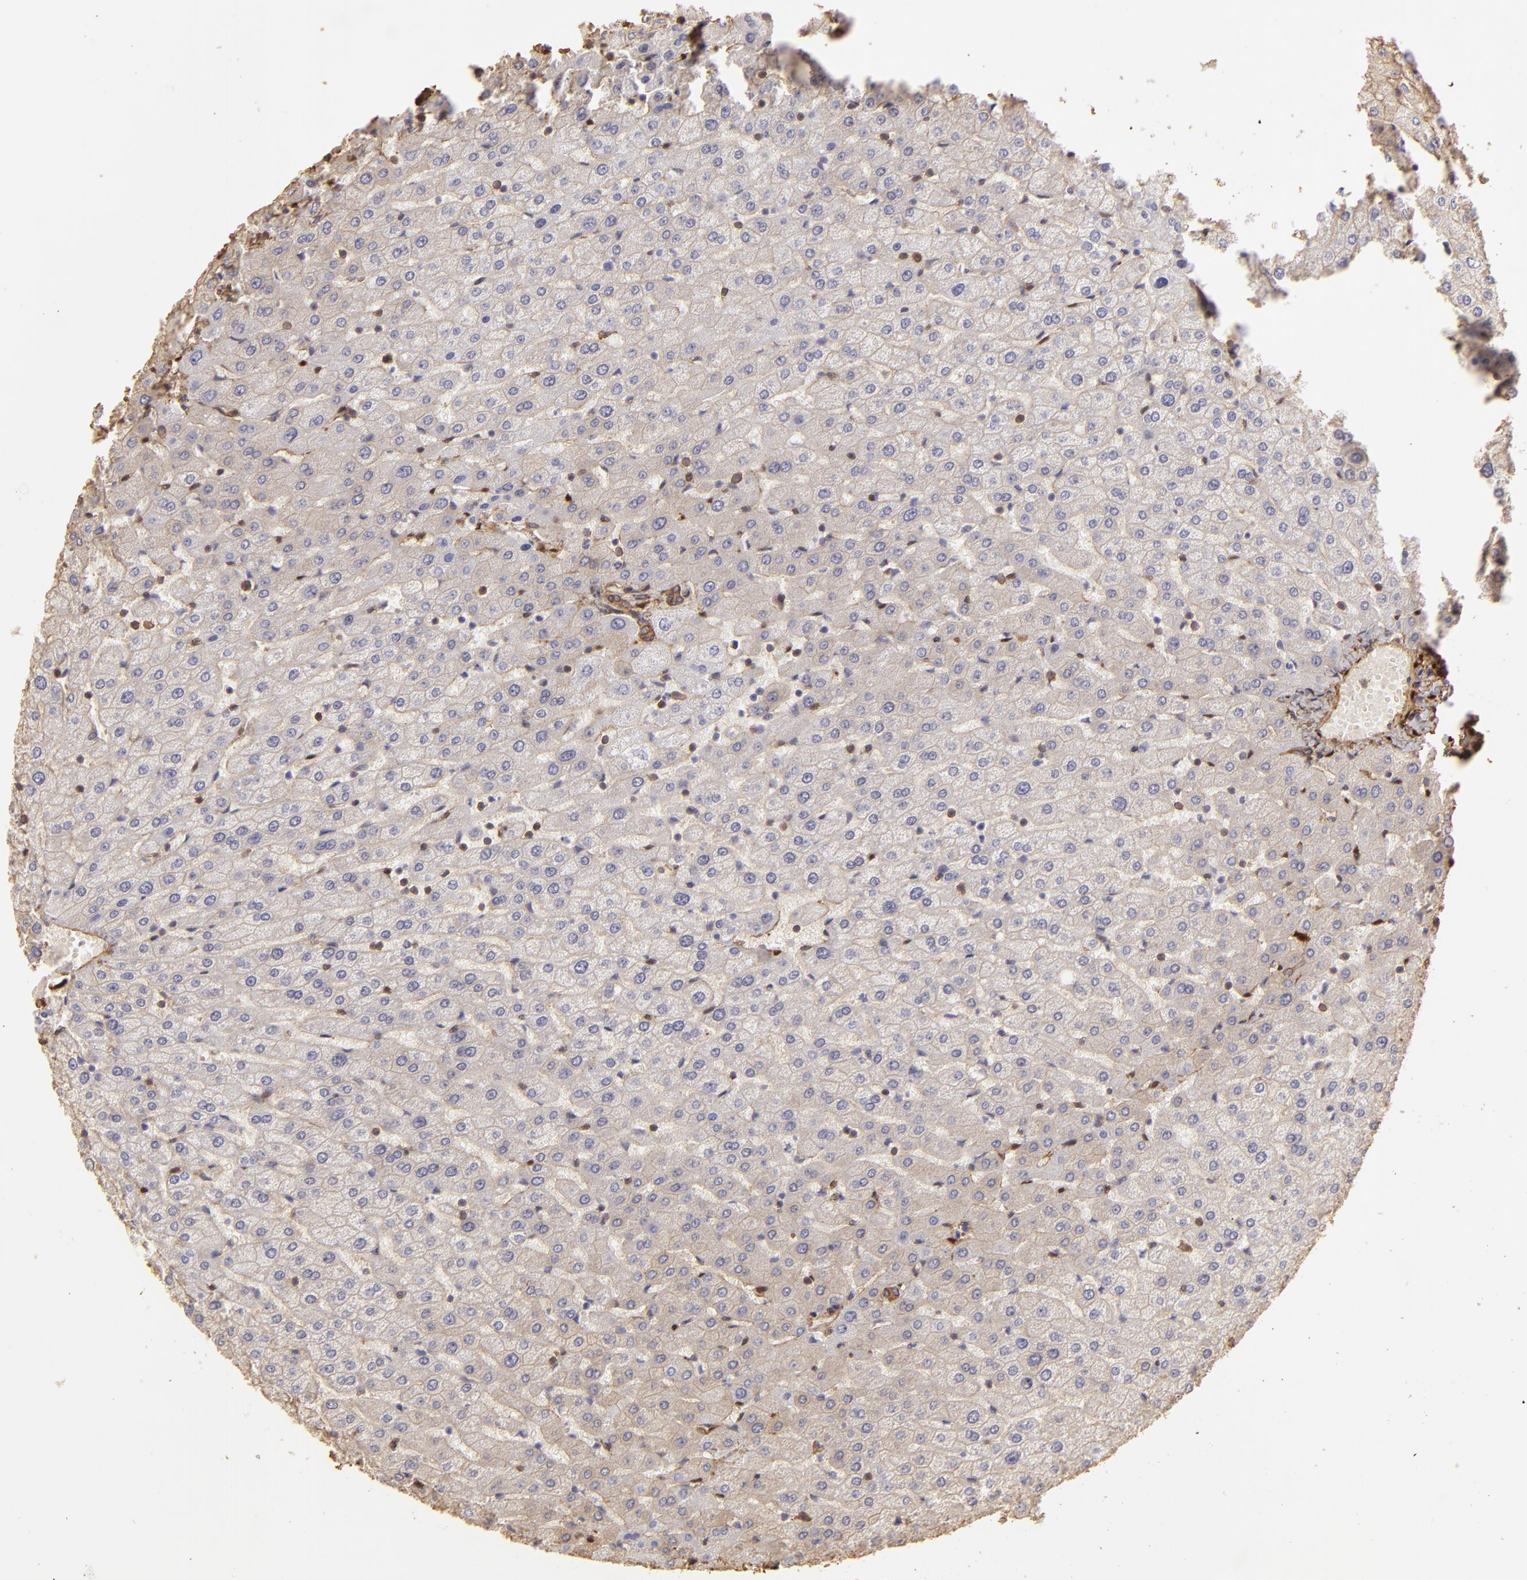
{"staining": {"intensity": "weak", "quantity": ">75%", "location": "cytoplasmic/membranous"}, "tissue": "liver", "cell_type": "Cholangiocytes", "image_type": "normal", "snomed": [{"axis": "morphology", "description": "Normal tissue, NOS"}, {"axis": "morphology", "description": "Fibrosis, NOS"}, {"axis": "topography", "description": "Liver"}], "caption": "DAB (3,3'-diaminobenzidine) immunohistochemical staining of unremarkable human liver demonstrates weak cytoplasmic/membranous protein staining in approximately >75% of cholangiocytes. The protein is stained brown, and the nuclei are stained in blue (DAB IHC with brightfield microscopy, high magnification).", "gene": "HSPB6", "patient": {"sex": "female", "age": 29}}